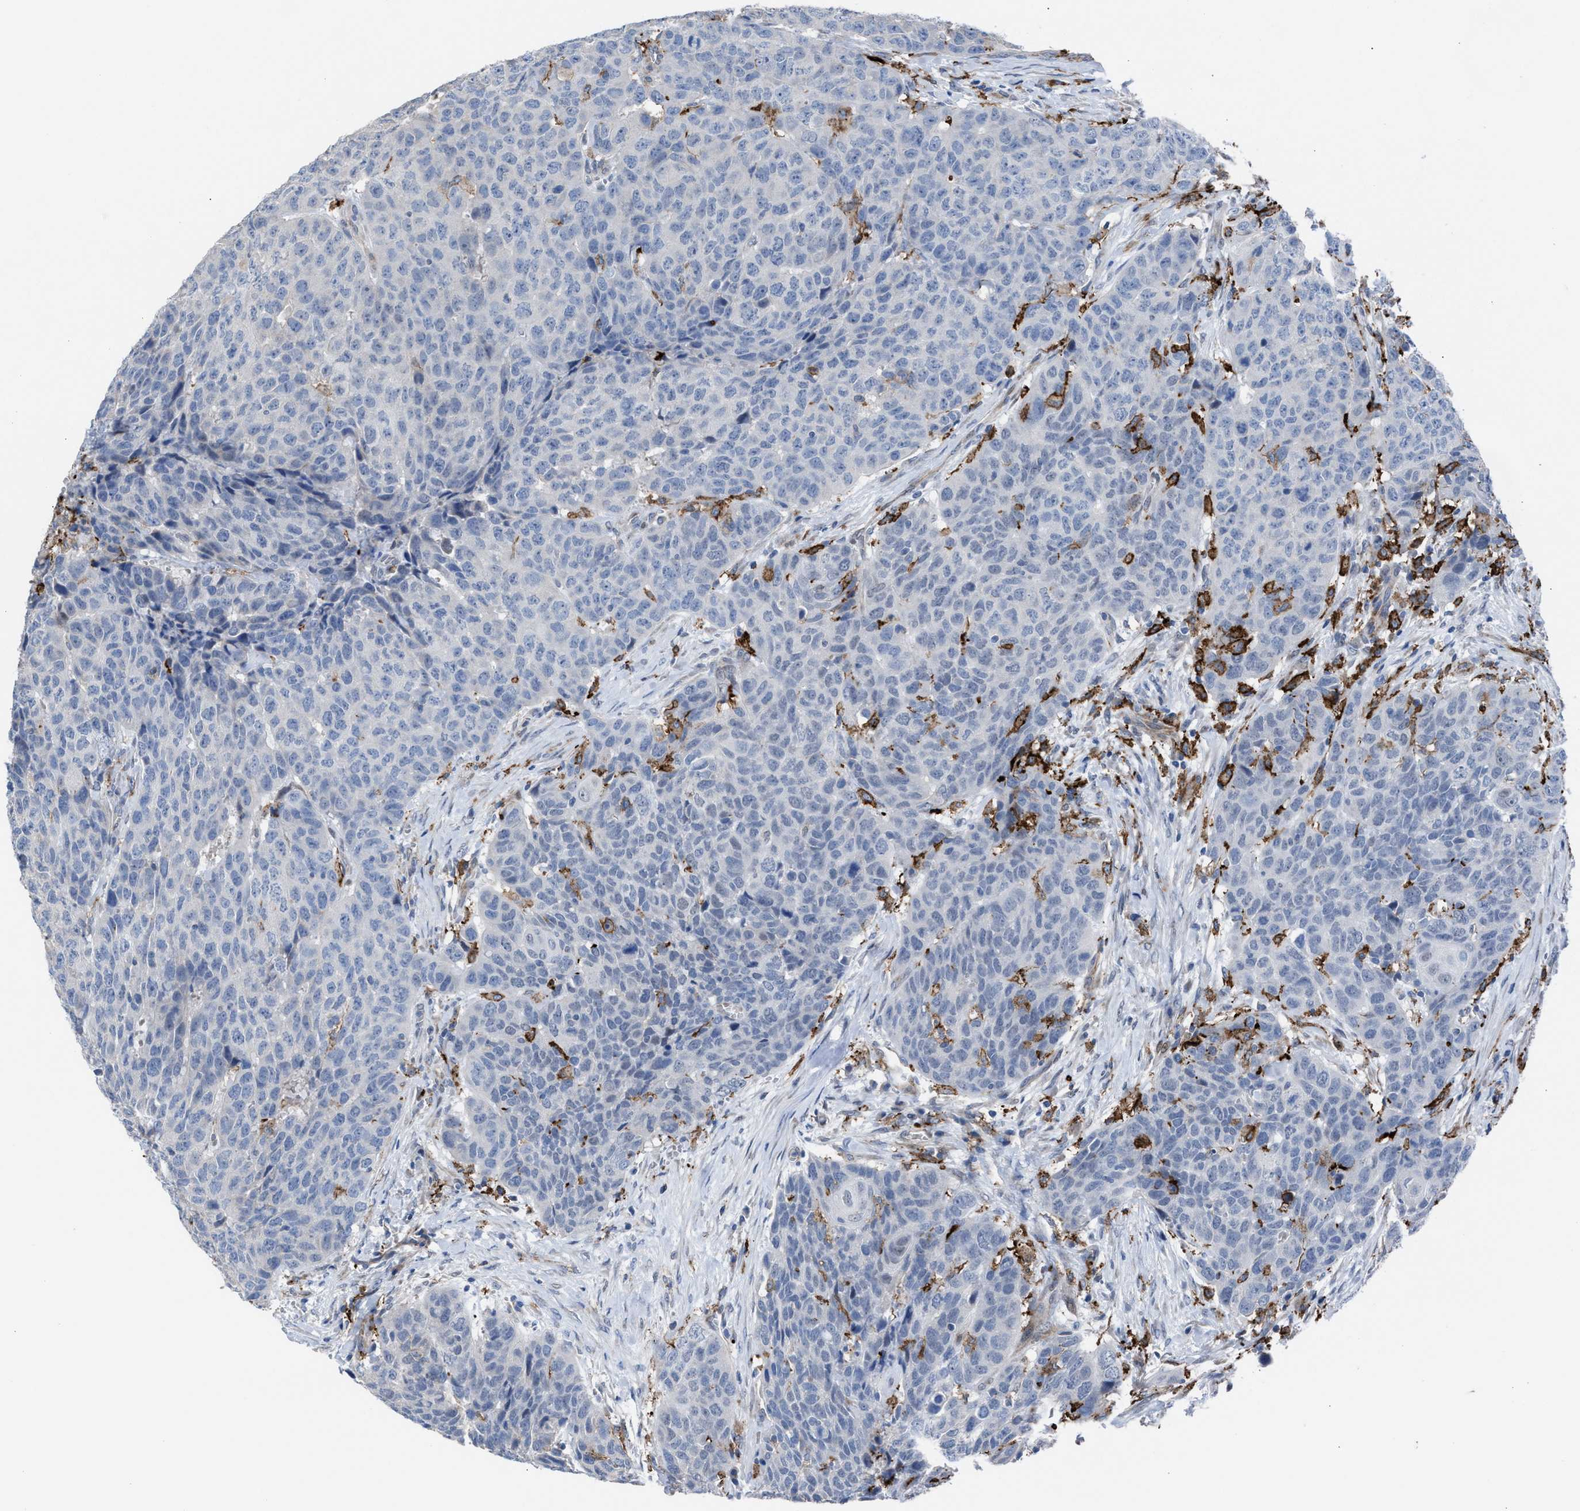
{"staining": {"intensity": "negative", "quantity": "none", "location": "none"}, "tissue": "head and neck cancer", "cell_type": "Tumor cells", "image_type": "cancer", "snomed": [{"axis": "morphology", "description": "Squamous cell carcinoma, NOS"}, {"axis": "topography", "description": "Head-Neck"}], "caption": "Squamous cell carcinoma (head and neck) was stained to show a protein in brown. There is no significant expression in tumor cells.", "gene": "SLC47A1", "patient": {"sex": "male", "age": 66}}